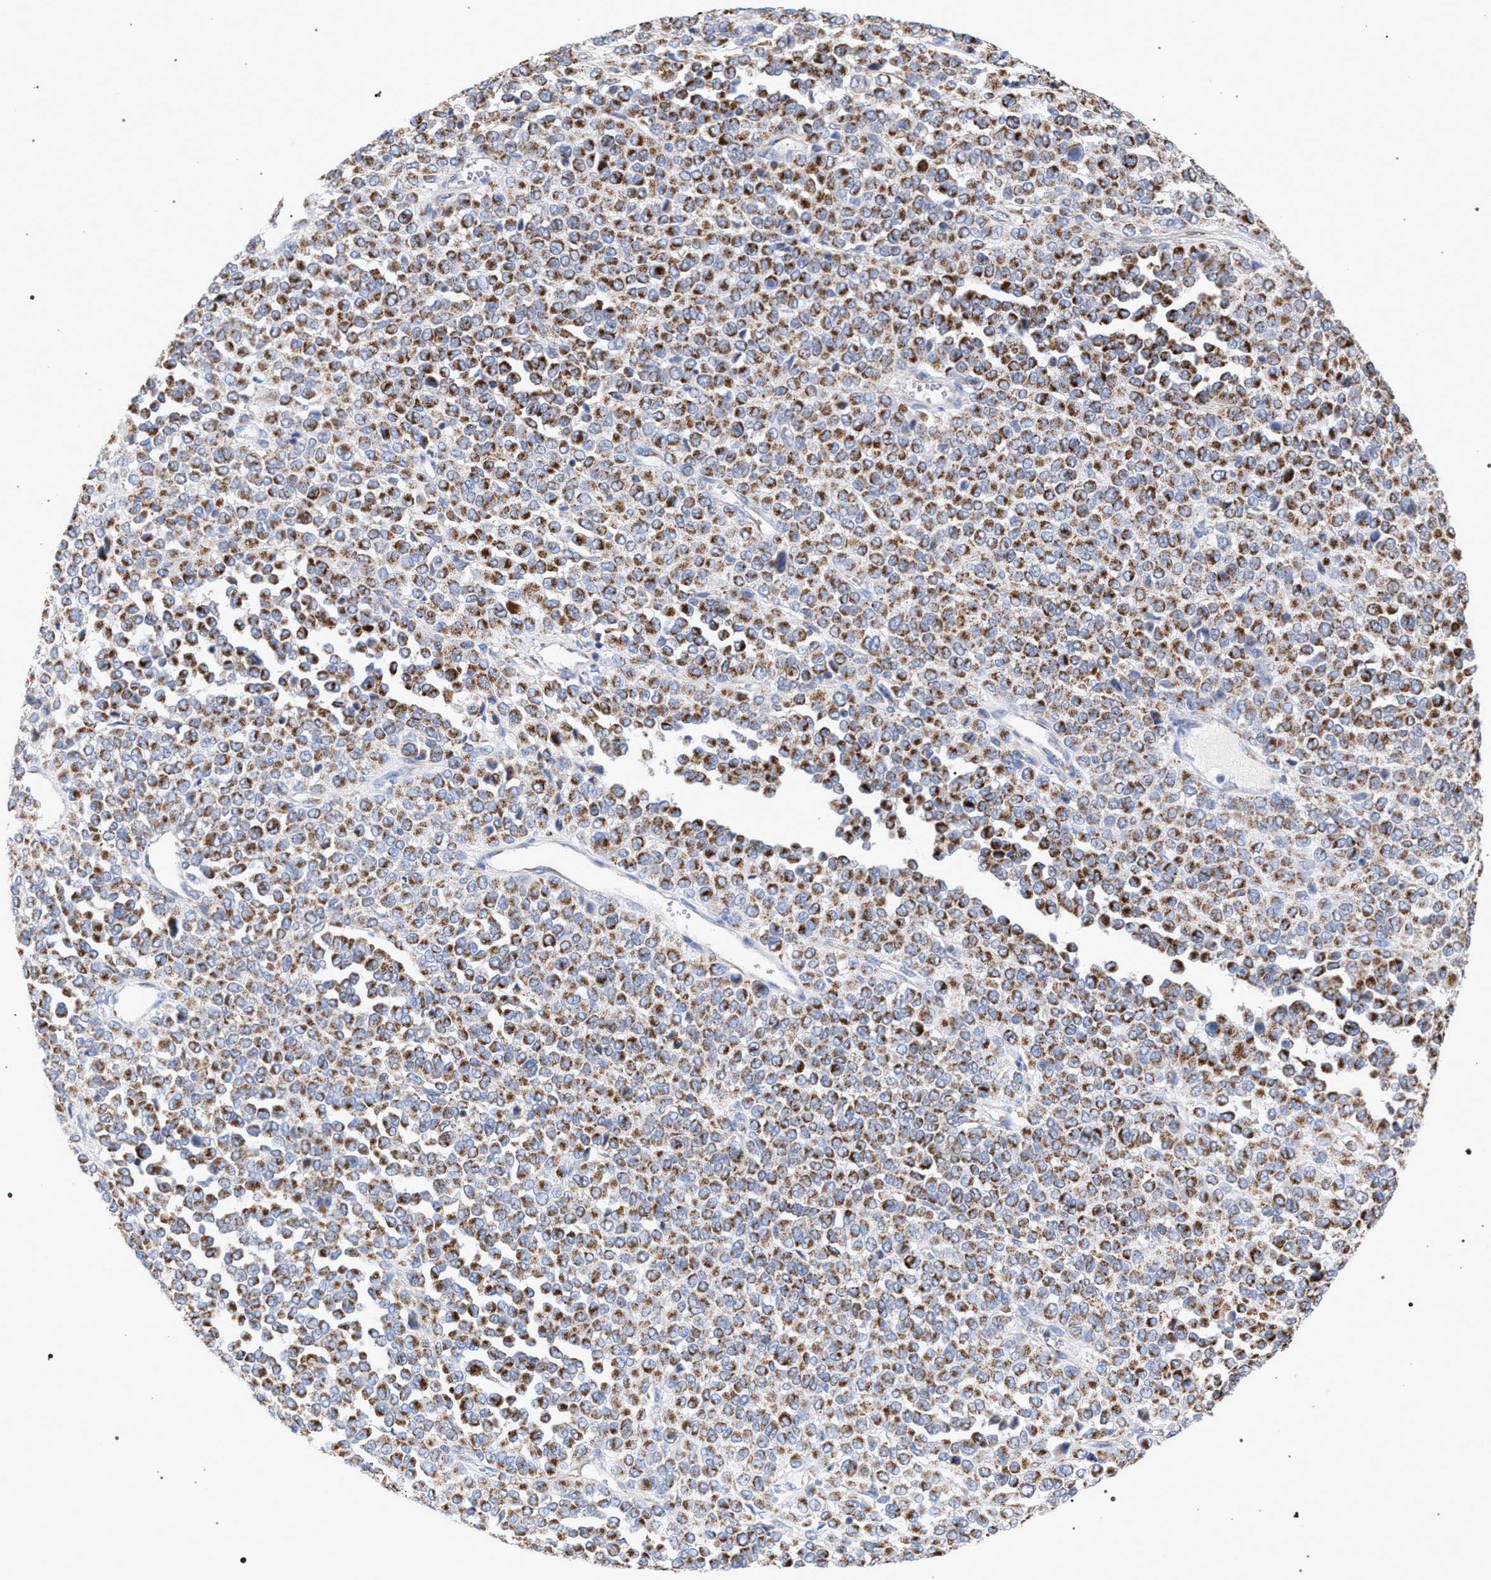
{"staining": {"intensity": "strong", "quantity": ">75%", "location": "cytoplasmic/membranous"}, "tissue": "melanoma", "cell_type": "Tumor cells", "image_type": "cancer", "snomed": [{"axis": "morphology", "description": "Malignant melanoma, Metastatic site"}, {"axis": "topography", "description": "Pancreas"}], "caption": "The immunohistochemical stain shows strong cytoplasmic/membranous staining in tumor cells of melanoma tissue.", "gene": "ECI2", "patient": {"sex": "female", "age": 30}}